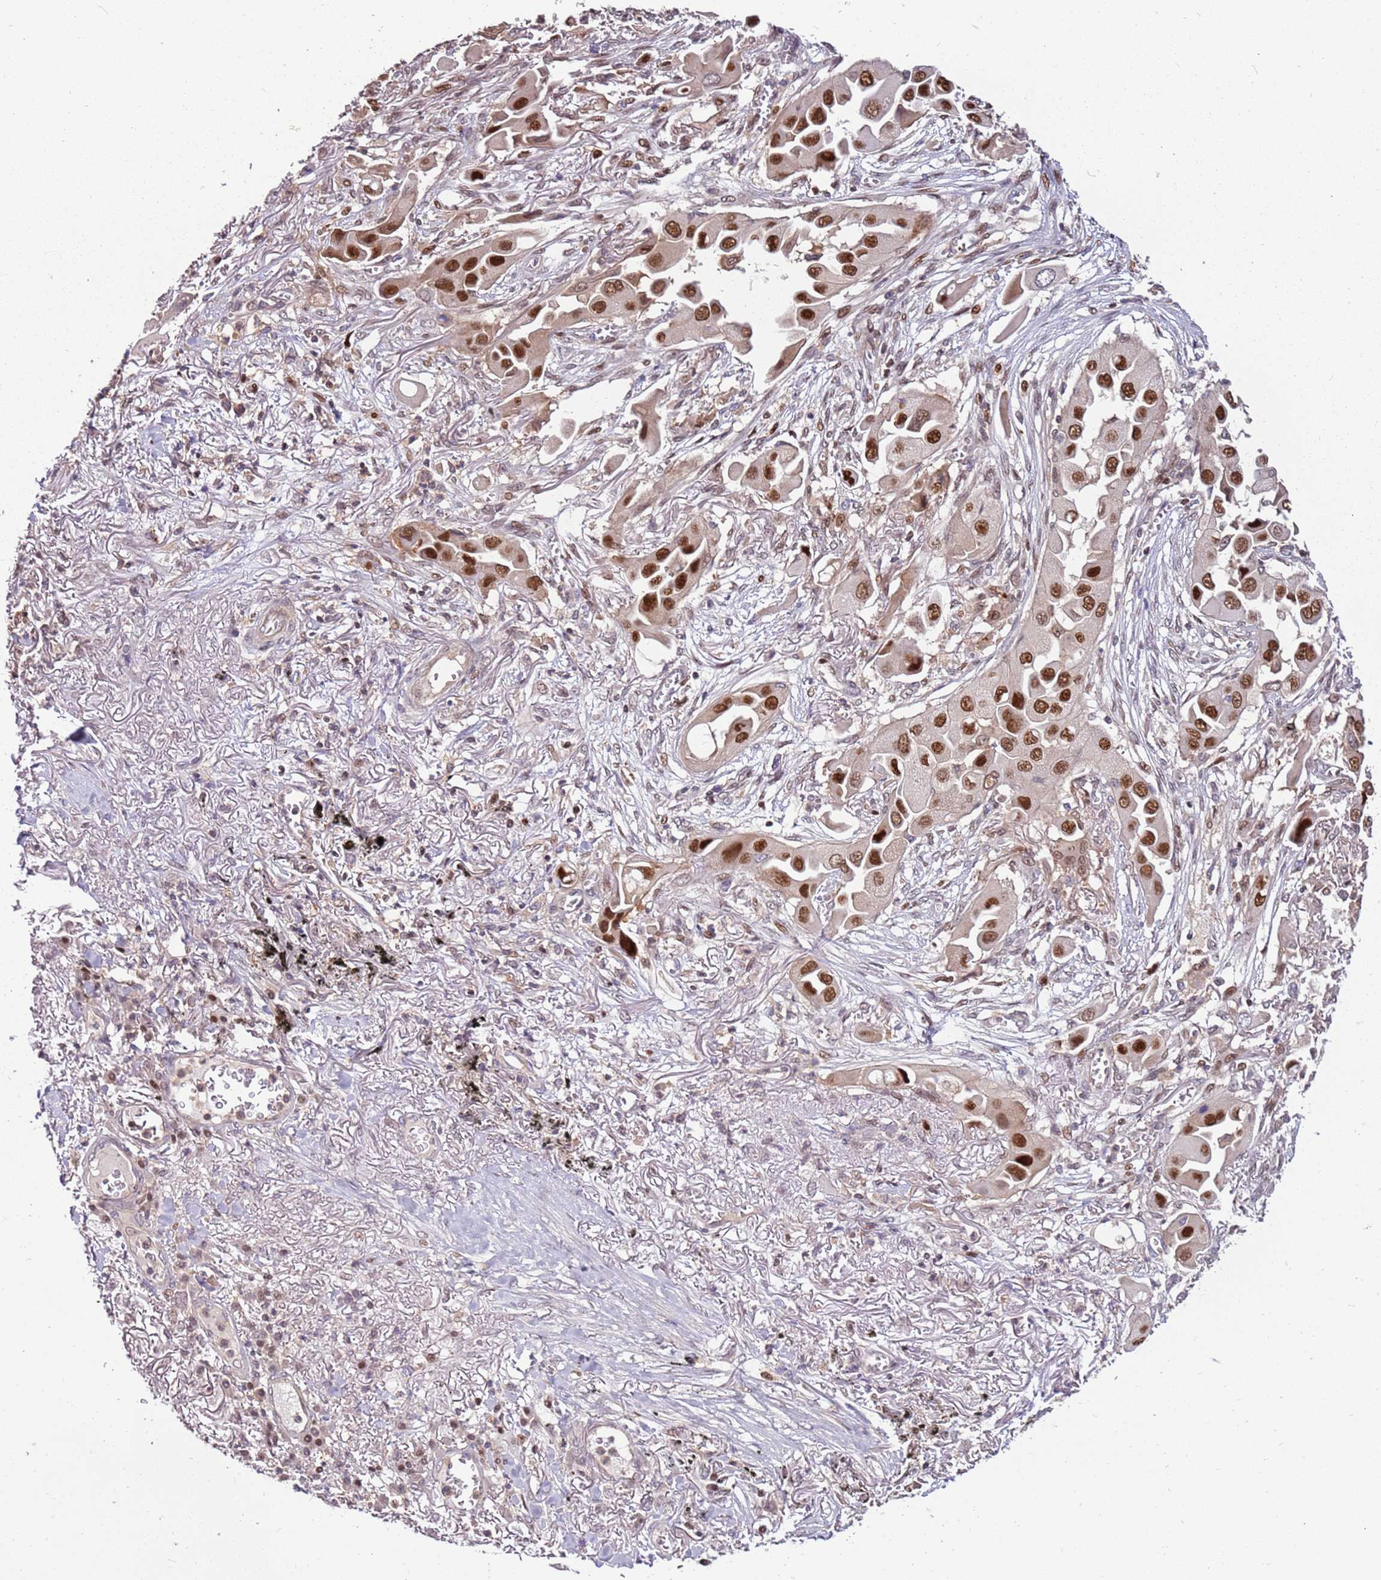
{"staining": {"intensity": "strong", "quantity": ">75%", "location": "nuclear"}, "tissue": "lung cancer", "cell_type": "Tumor cells", "image_type": "cancer", "snomed": [{"axis": "morphology", "description": "Adenocarcinoma, NOS"}, {"axis": "topography", "description": "Lung"}], "caption": "A histopathology image of adenocarcinoma (lung) stained for a protein shows strong nuclear brown staining in tumor cells.", "gene": "GSTO2", "patient": {"sex": "female", "age": 76}}